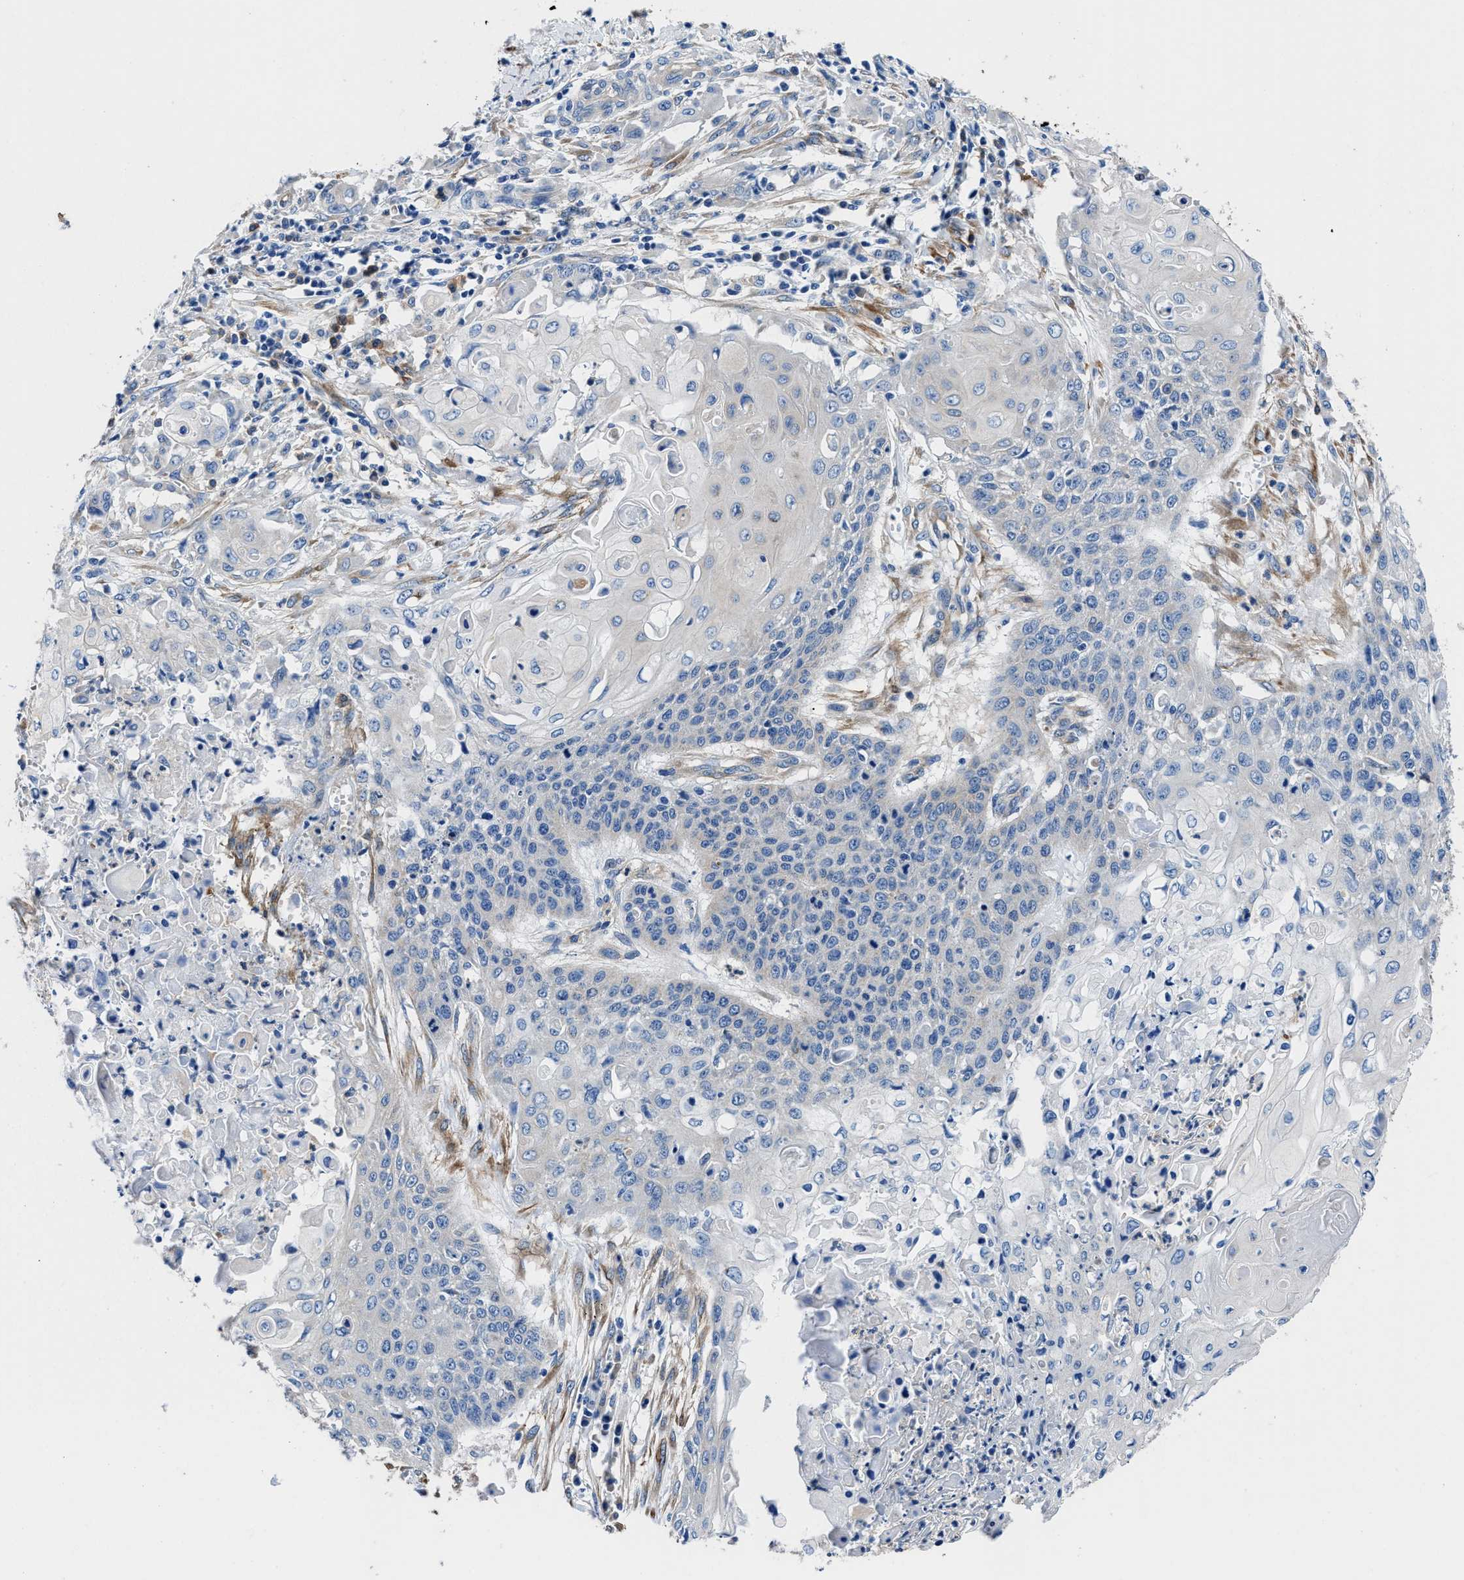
{"staining": {"intensity": "negative", "quantity": "none", "location": "none"}, "tissue": "cervical cancer", "cell_type": "Tumor cells", "image_type": "cancer", "snomed": [{"axis": "morphology", "description": "Squamous cell carcinoma, NOS"}, {"axis": "topography", "description": "Cervix"}], "caption": "An IHC histopathology image of cervical cancer (squamous cell carcinoma) is shown. There is no staining in tumor cells of cervical cancer (squamous cell carcinoma). The staining is performed using DAB brown chromogen with nuclei counter-stained in using hematoxylin.", "gene": "NEU1", "patient": {"sex": "female", "age": 39}}